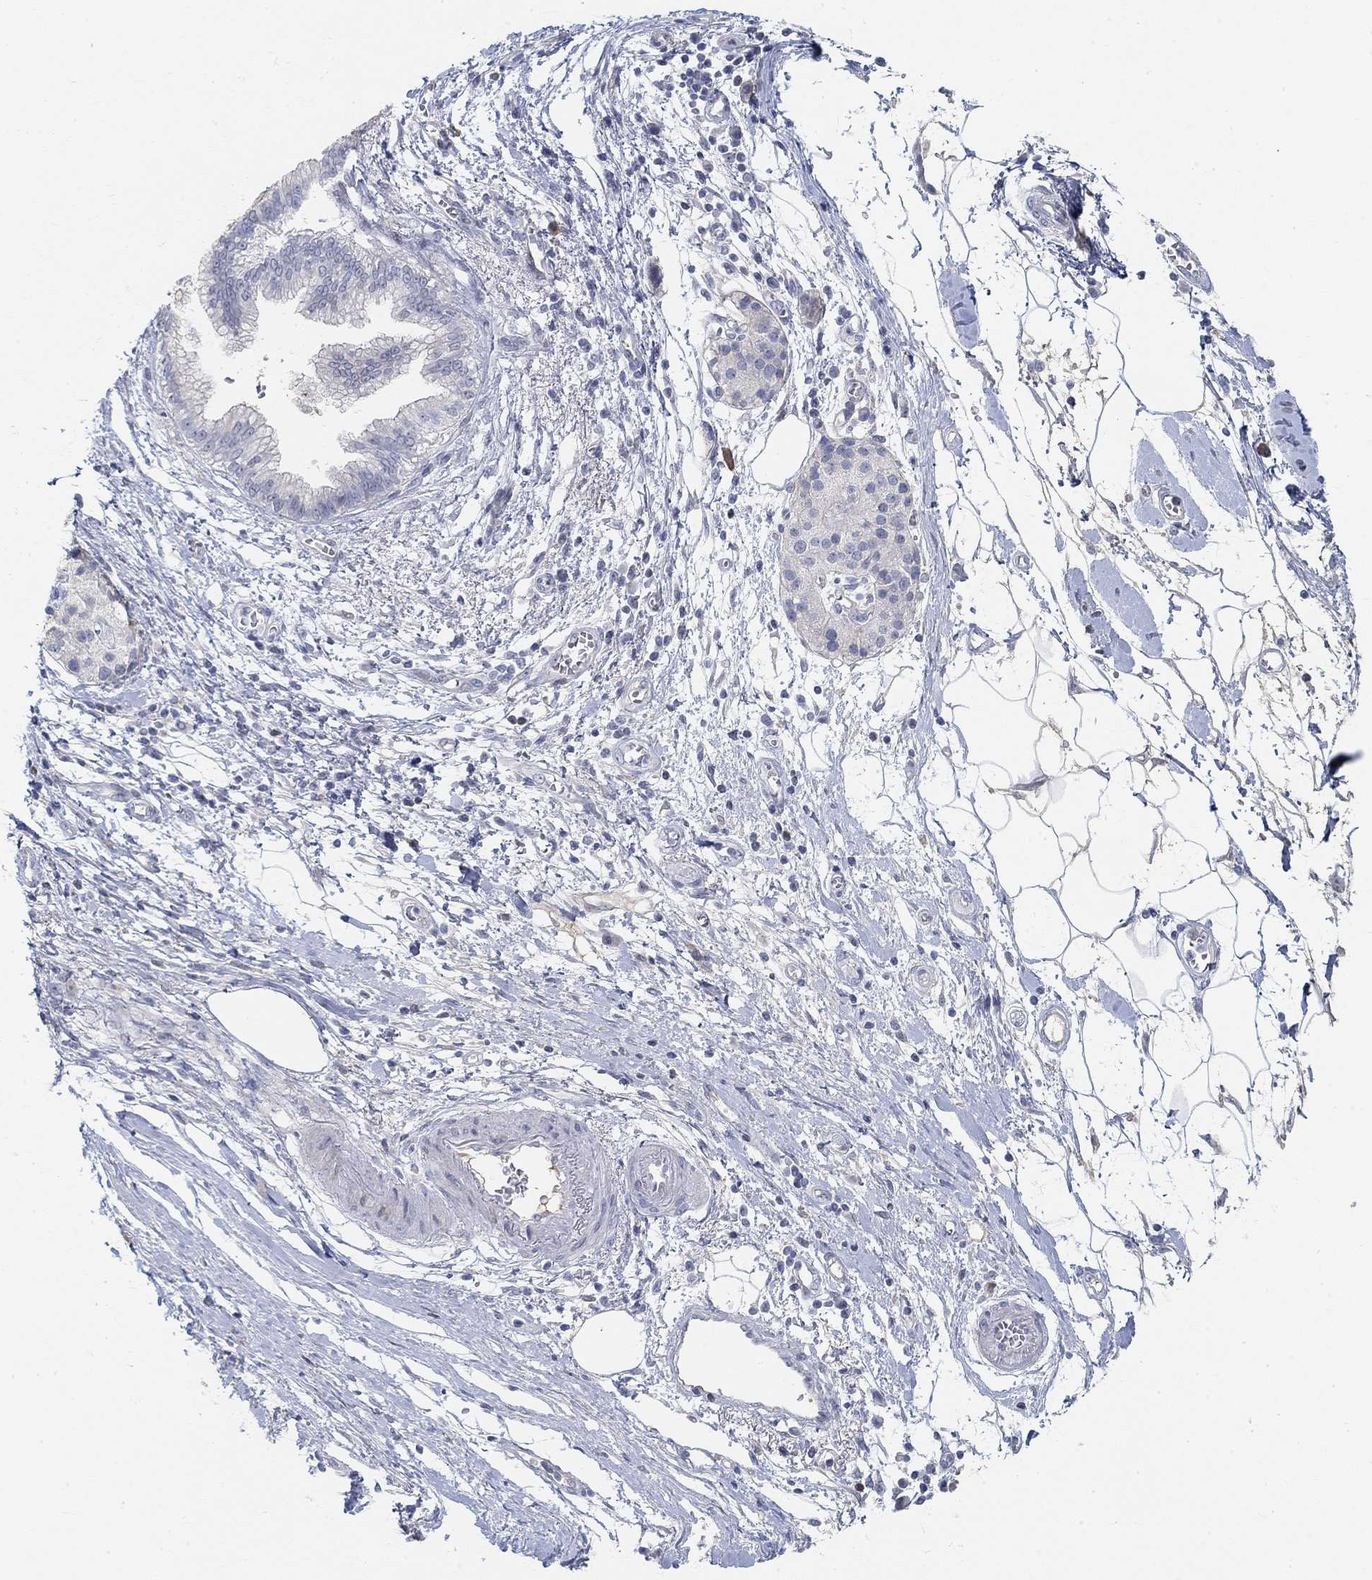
{"staining": {"intensity": "negative", "quantity": "none", "location": "none"}, "tissue": "pancreatic cancer", "cell_type": "Tumor cells", "image_type": "cancer", "snomed": [{"axis": "morphology", "description": "Adenocarcinoma, NOS"}, {"axis": "topography", "description": "Pancreas"}], "caption": "Immunohistochemical staining of human pancreatic adenocarcinoma shows no significant expression in tumor cells. (Stains: DAB IHC with hematoxylin counter stain, Microscopy: brightfield microscopy at high magnification).", "gene": "SNTG2", "patient": {"sex": "male", "age": 72}}